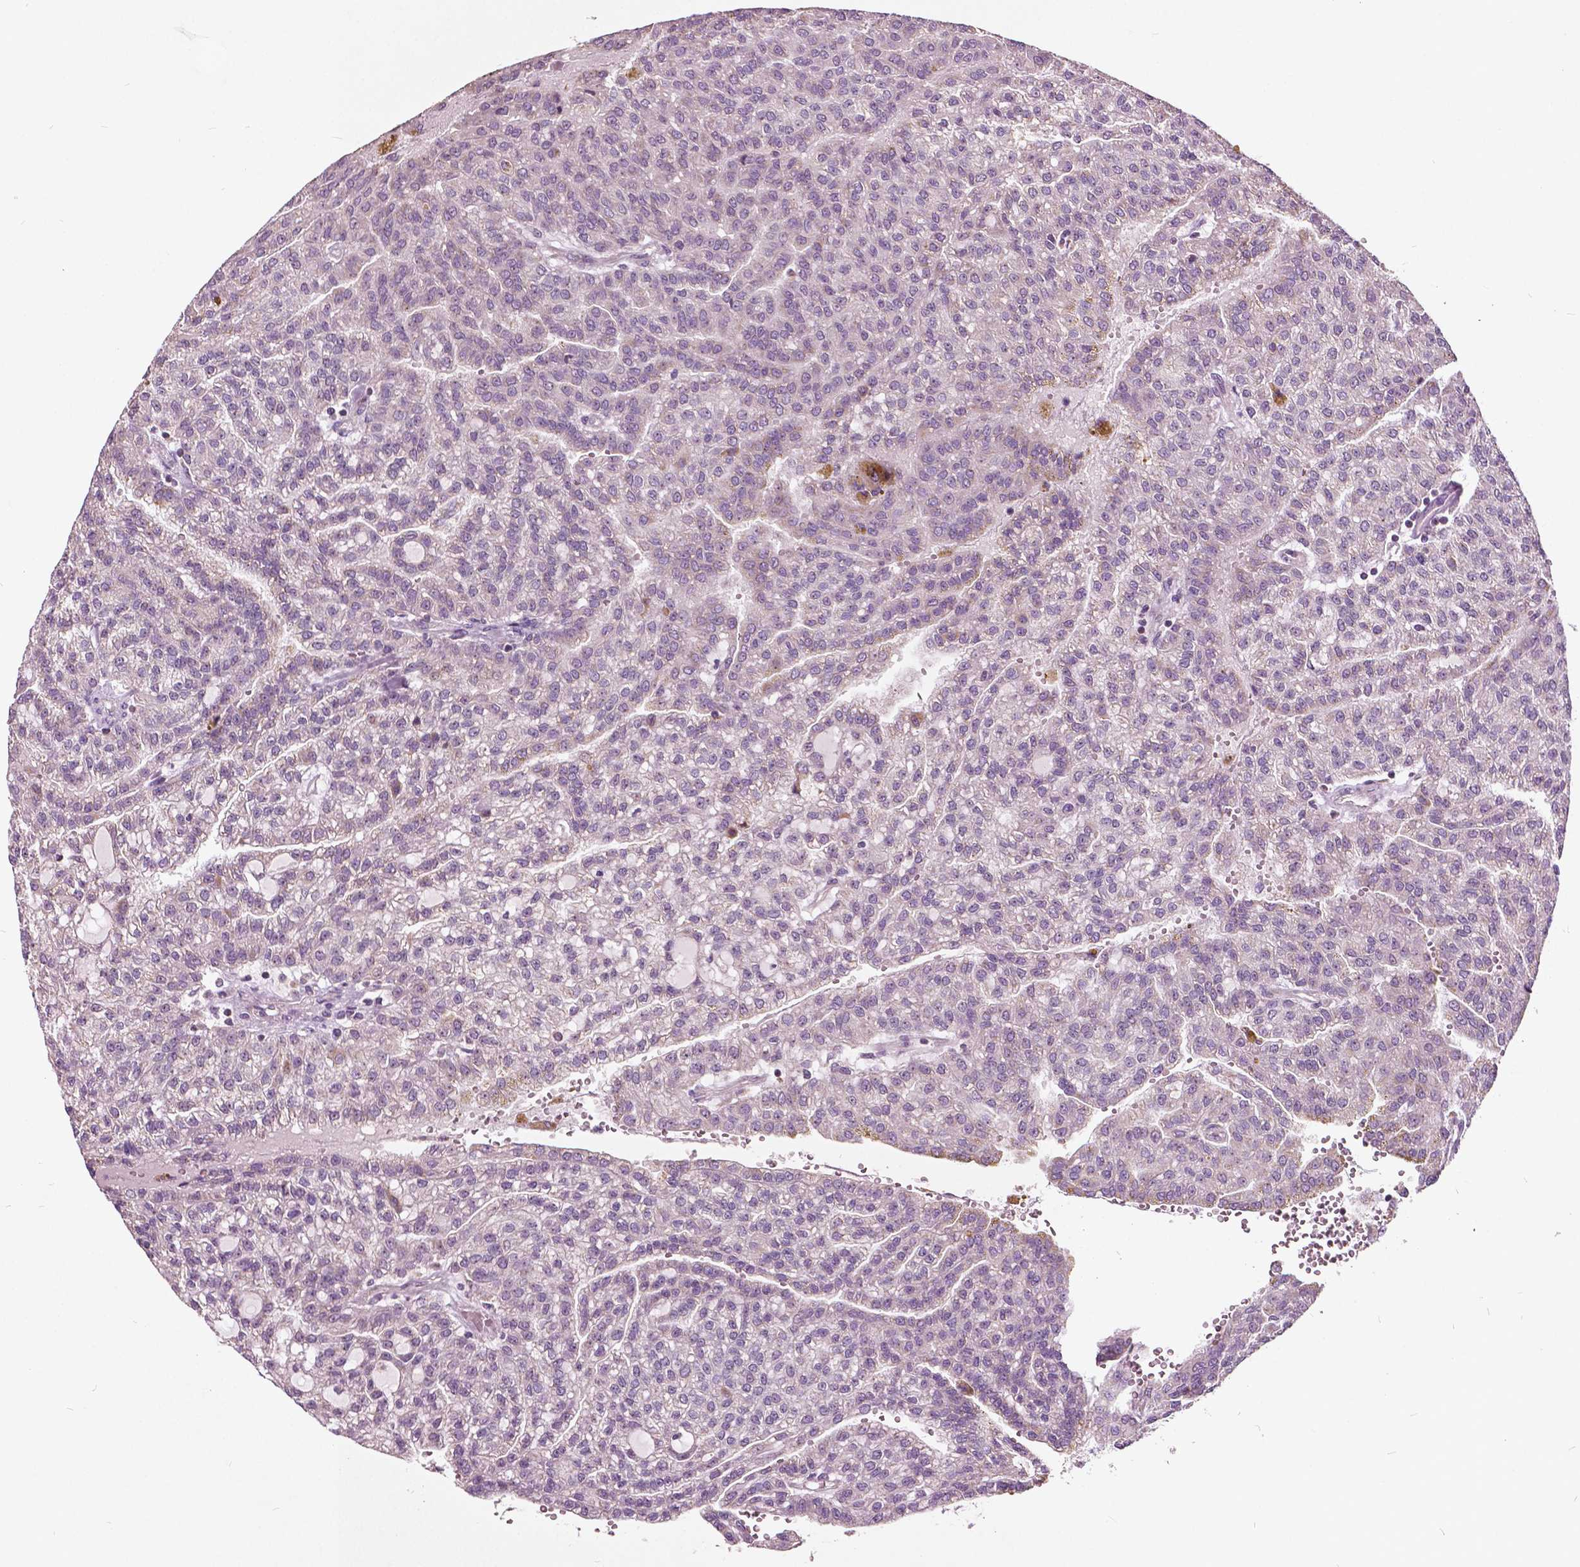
{"staining": {"intensity": "negative", "quantity": "none", "location": "none"}, "tissue": "renal cancer", "cell_type": "Tumor cells", "image_type": "cancer", "snomed": [{"axis": "morphology", "description": "Adenocarcinoma, NOS"}, {"axis": "topography", "description": "Kidney"}], "caption": "A high-resolution histopathology image shows immunohistochemistry staining of renal adenocarcinoma, which reveals no significant staining in tumor cells.", "gene": "ODF3L2", "patient": {"sex": "male", "age": 63}}